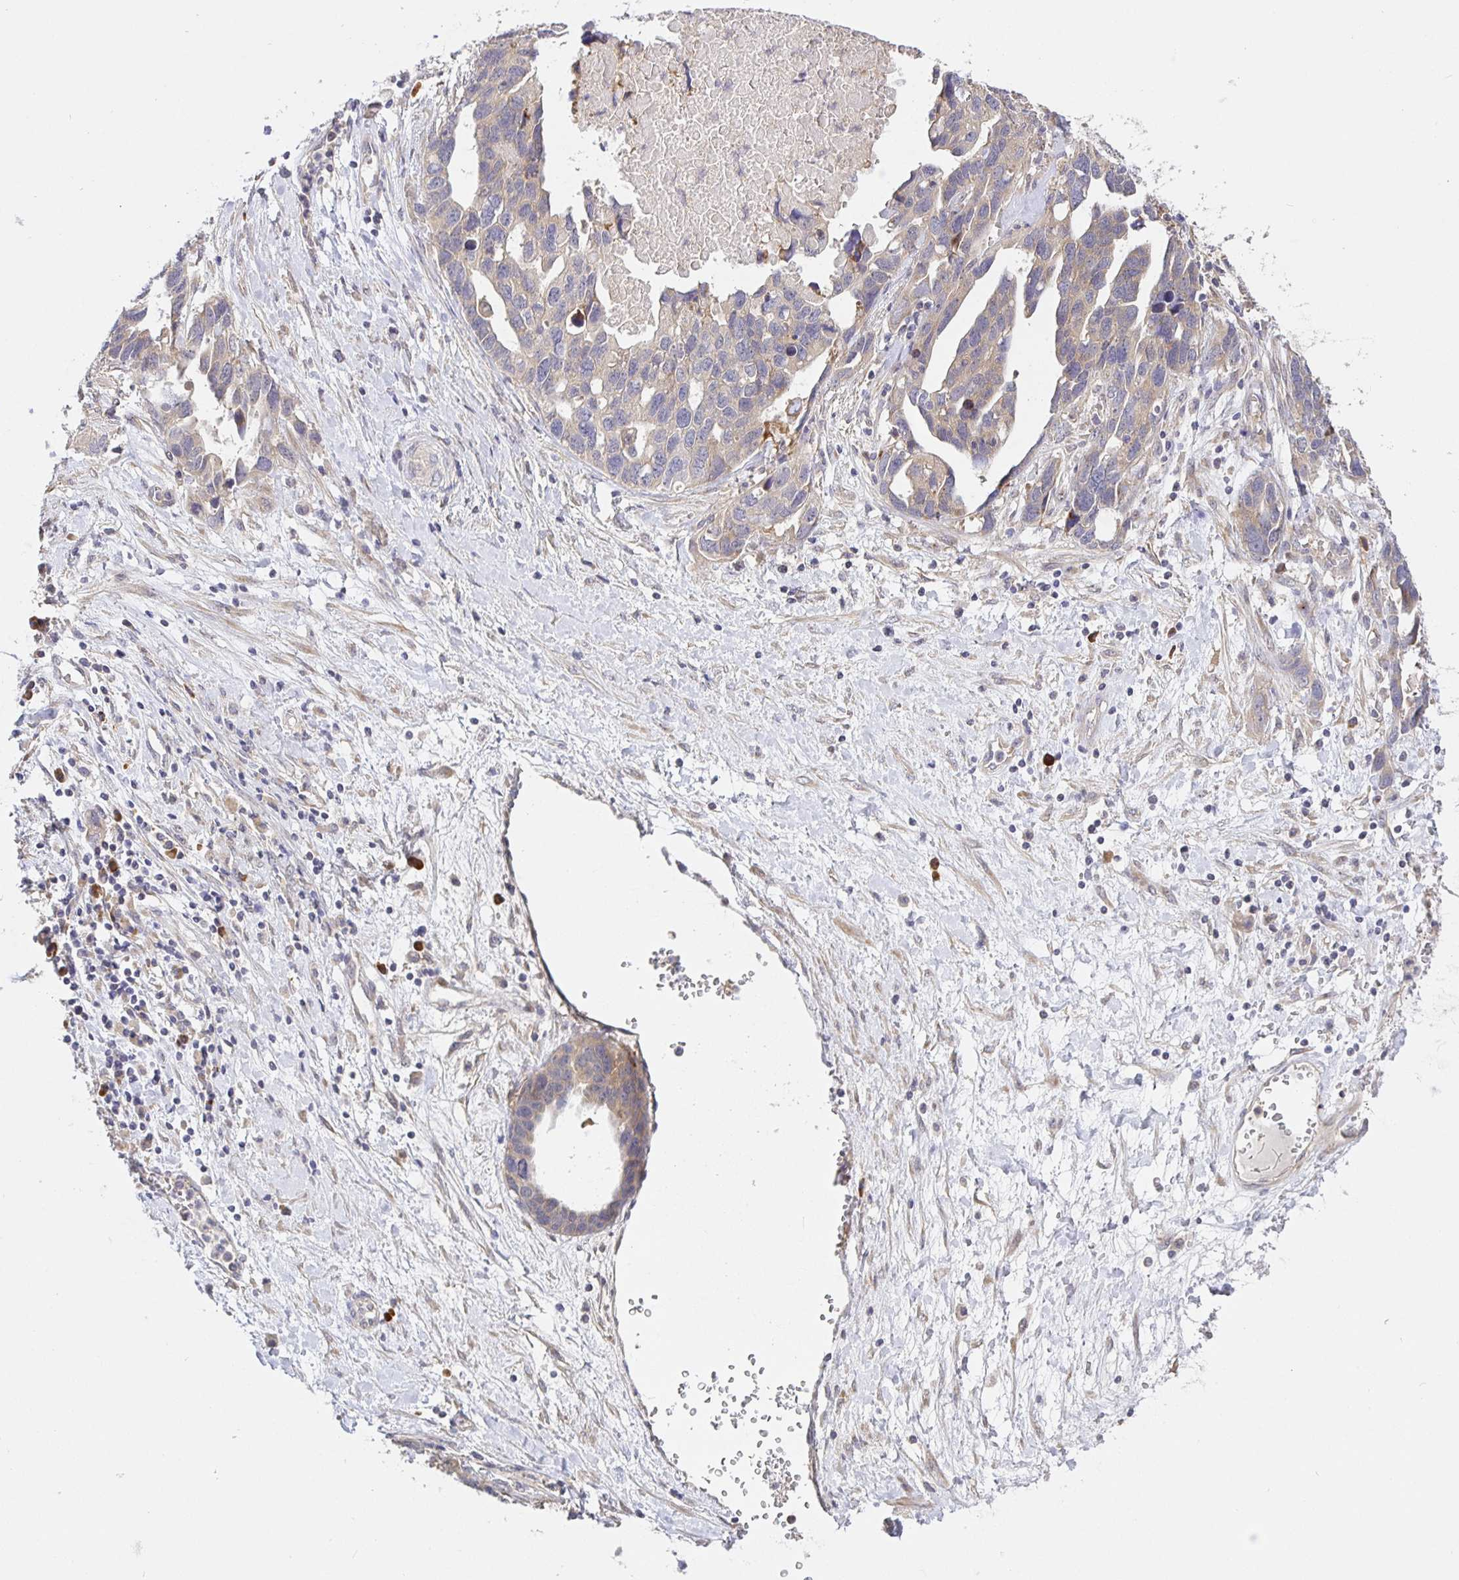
{"staining": {"intensity": "weak", "quantity": "25%-75%", "location": "cytoplasmic/membranous"}, "tissue": "ovarian cancer", "cell_type": "Tumor cells", "image_type": "cancer", "snomed": [{"axis": "morphology", "description": "Cystadenocarcinoma, serous, NOS"}, {"axis": "topography", "description": "Ovary"}], "caption": "DAB immunohistochemical staining of ovarian cancer (serous cystadenocarcinoma) exhibits weak cytoplasmic/membranous protein expression in approximately 25%-75% of tumor cells.", "gene": "ZDHHC11", "patient": {"sex": "female", "age": 54}}